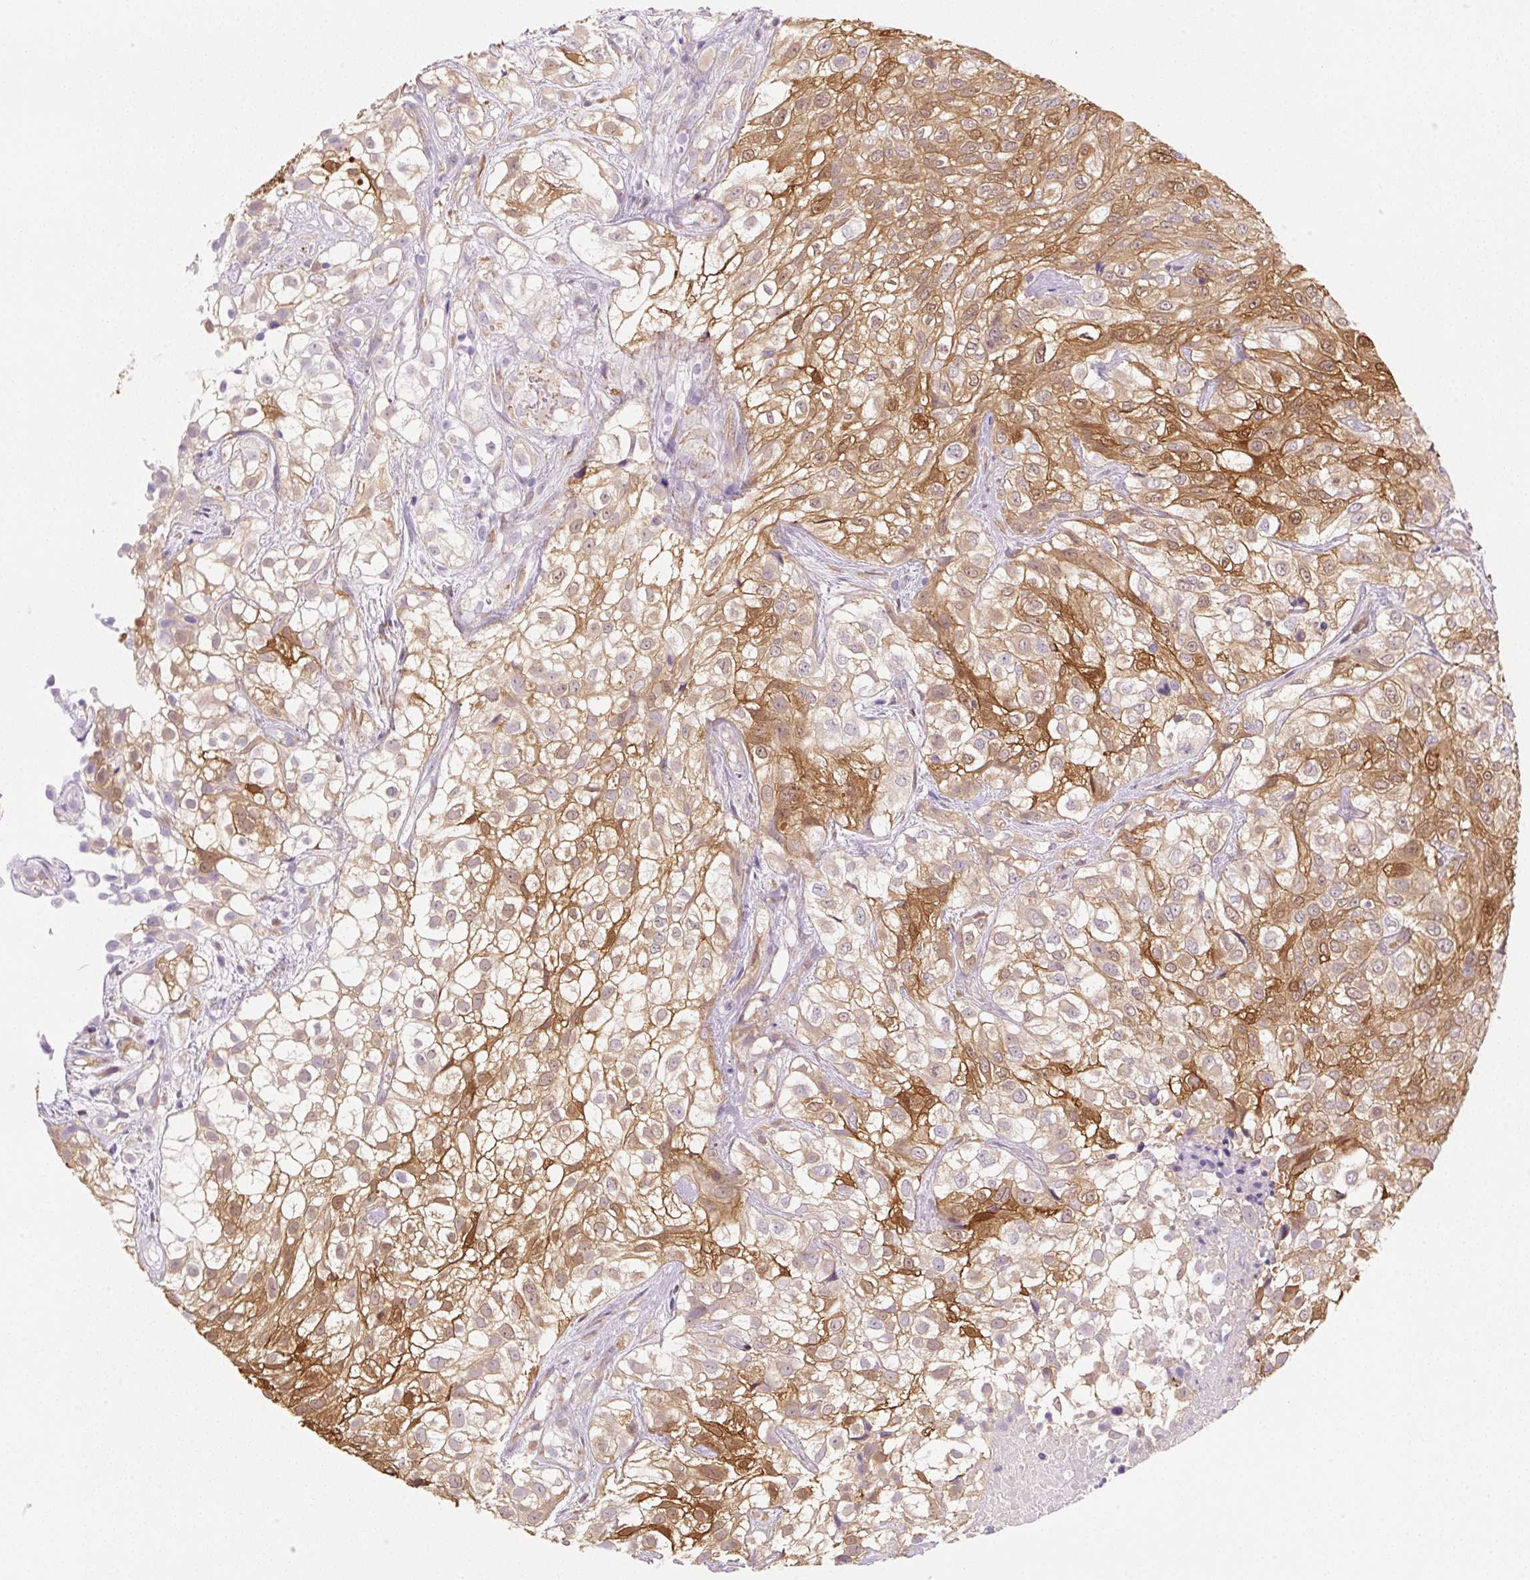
{"staining": {"intensity": "moderate", "quantity": "25%-75%", "location": "cytoplasmic/membranous,nuclear"}, "tissue": "urothelial cancer", "cell_type": "Tumor cells", "image_type": "cancer", "snomed": [{"axis": "morphology", "description": "Urothelial carcinoma, High grade"}, {"axis": "topography", "description": "Urinary bladder"}], "caption": "Protein staining by IHC reveals moderate cytoplasmic/membranous and nuclear staining in approximately 25%-75% of tumor cells in urothelial cancer.", "gene": "FABP5", "patient": {"sex": "male", "age": 56}}